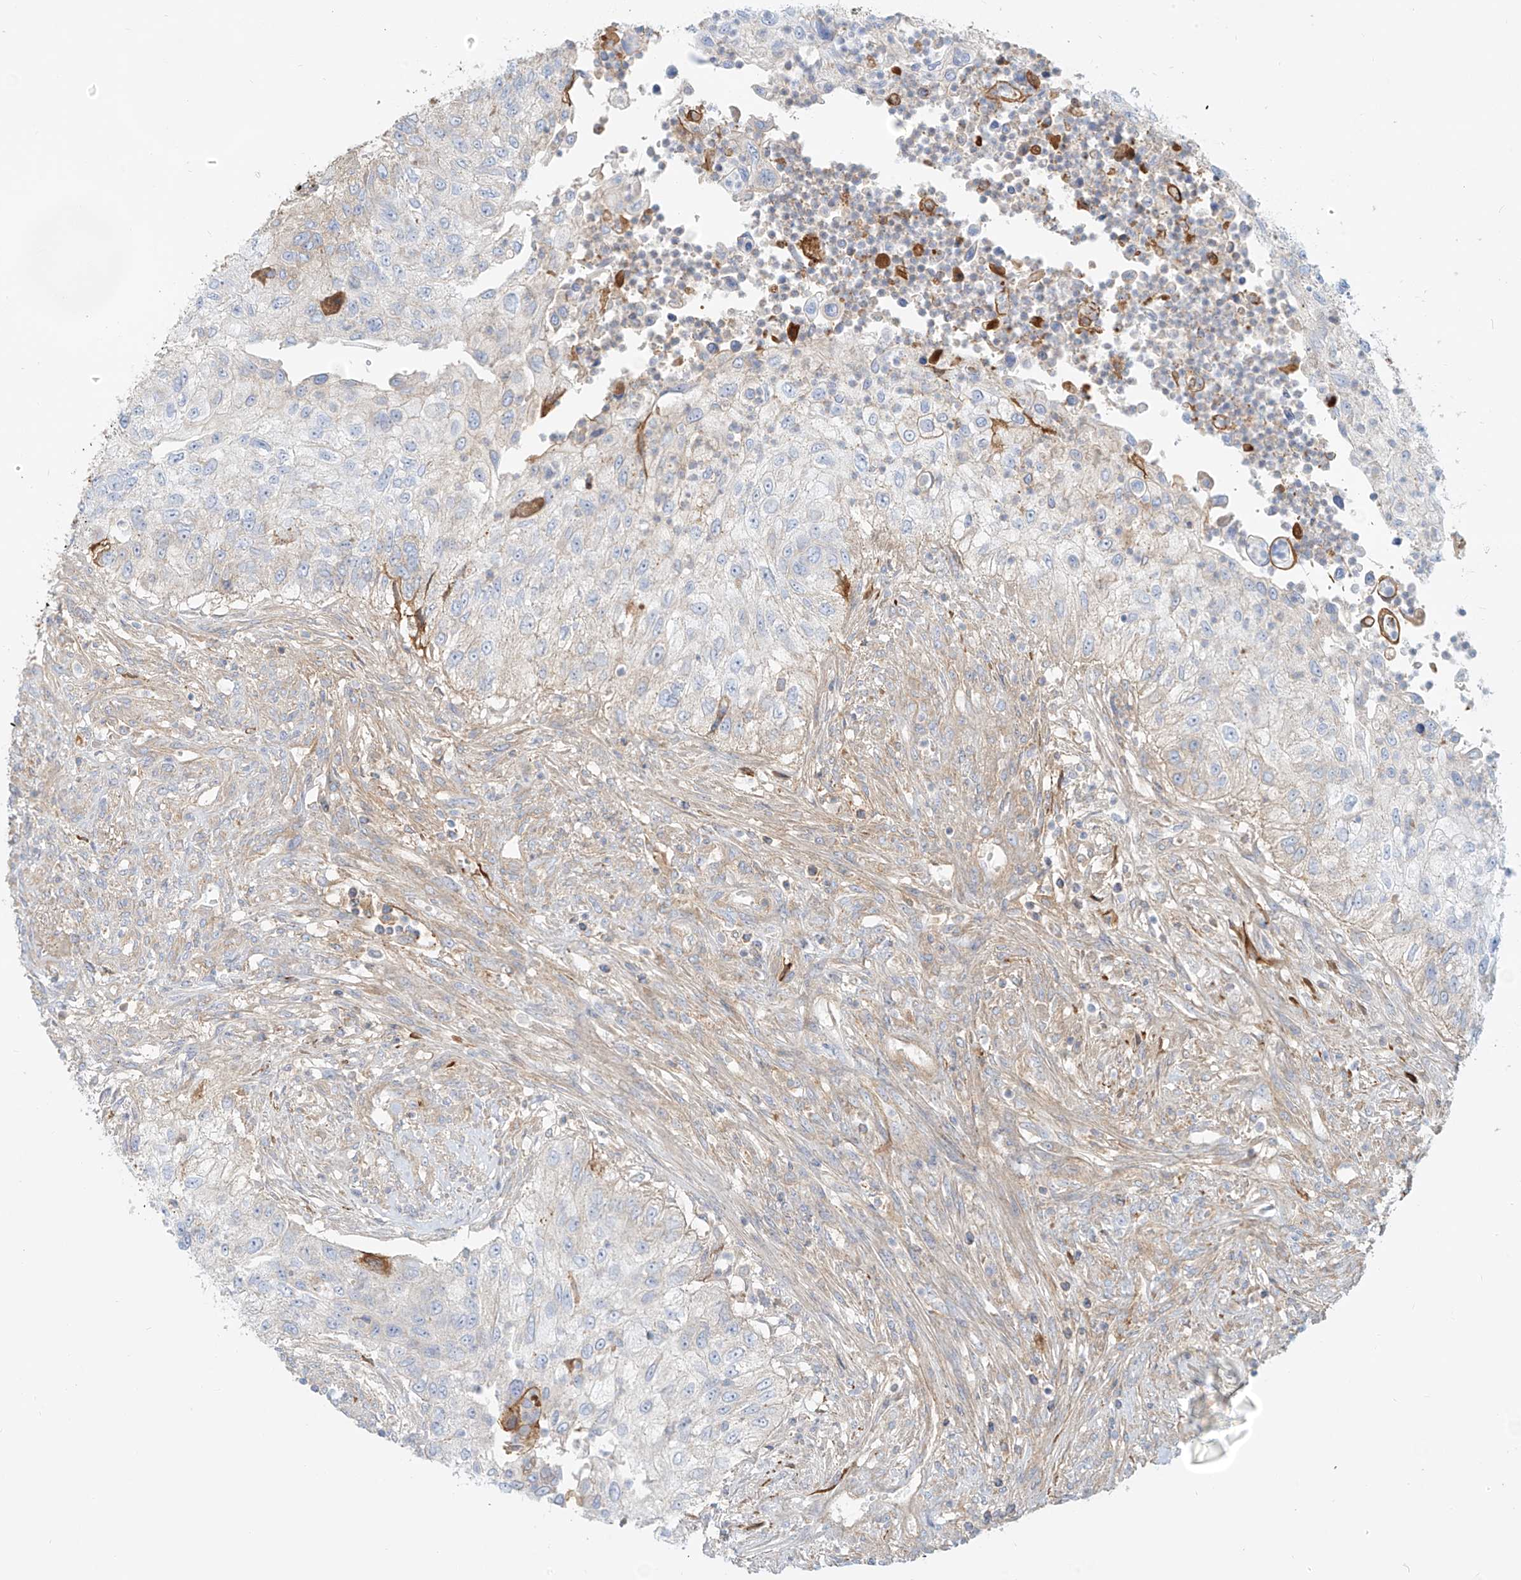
{"staining": {"intensity": "negative", "quantity": "none", "location": "none"}, "tissue": "urothelial cancer", "cell_type": "Tumor cells", "image_type": "cancer", "snomed": [{"axis": "morphology", "description": "Urothelial carcinoma, High grade"}, {"axis": "topography", "description": "Urinary bladder"}], "caption": "Immunohistochemical staining of urothelial carcinoma (high-grade) reveals no significant staining in tumor cells. (IHC, brightfield microscopy, high magnification).", "gene": "OCSTAMP", "patient": {"sex": "female", "age": 60}}